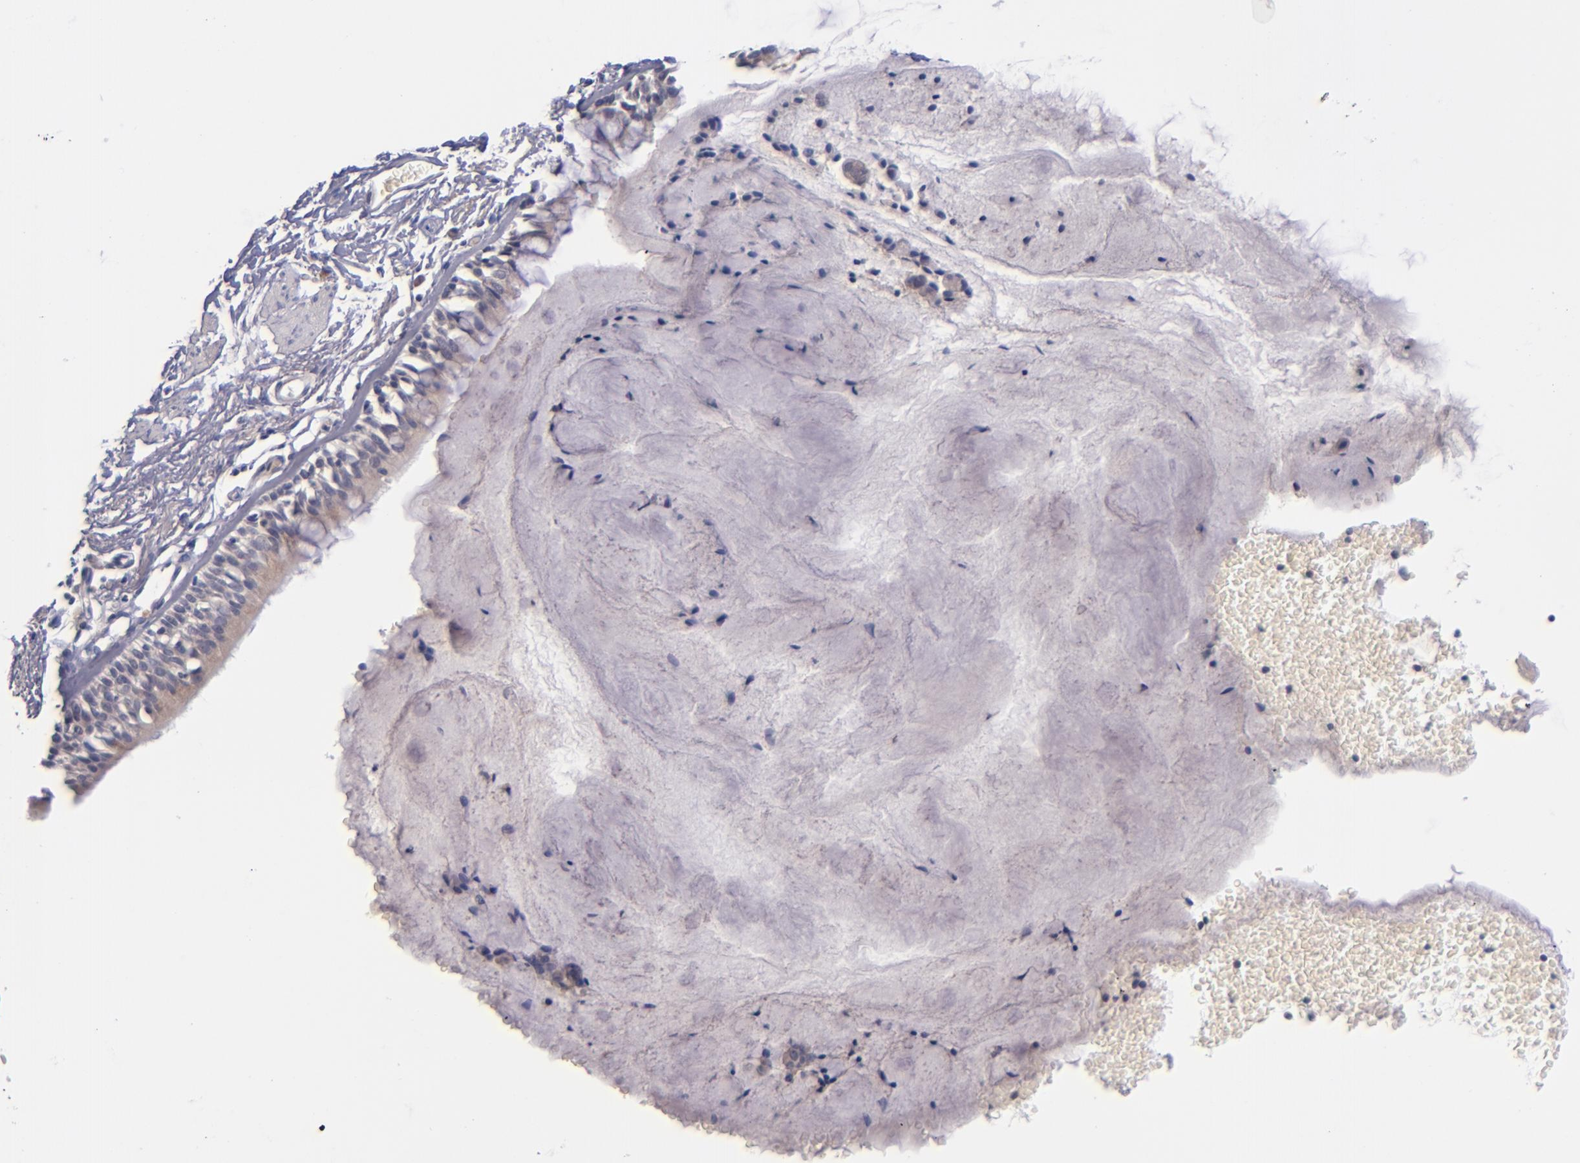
{"staining": {"intensity": "weak", "quantity": "25%-75%", "location": "cytoplasmic/membranous"}, "tissue": "bronchus", "cell_type": "Respiratory epithelial cells", "image_type": "normal", "snomed": [{"axis": "morphology", "description": "Normal tissue, NOS"}, {"axis": "topography", "description": "Lymph node of abdomen"}, {"axis": "topography", "description": "Lymph node of pelvis"}], "caption": "Bronchus stained with DAB (3,3'-diaminobenzidine) immunohistochemistry (IHC) reveals low levels of weak cytoplasmic/membranous positivity in about 25%-75% of respiratory epithelial cells. The protein is stained brown, and the nuclei are stained in blue (DAB (3,3'-diaminobenzidine) IHC with brightfield microscopy, high magnification).", "gene": "TSC2", "patient": {"sex": "female", "age": 65}}